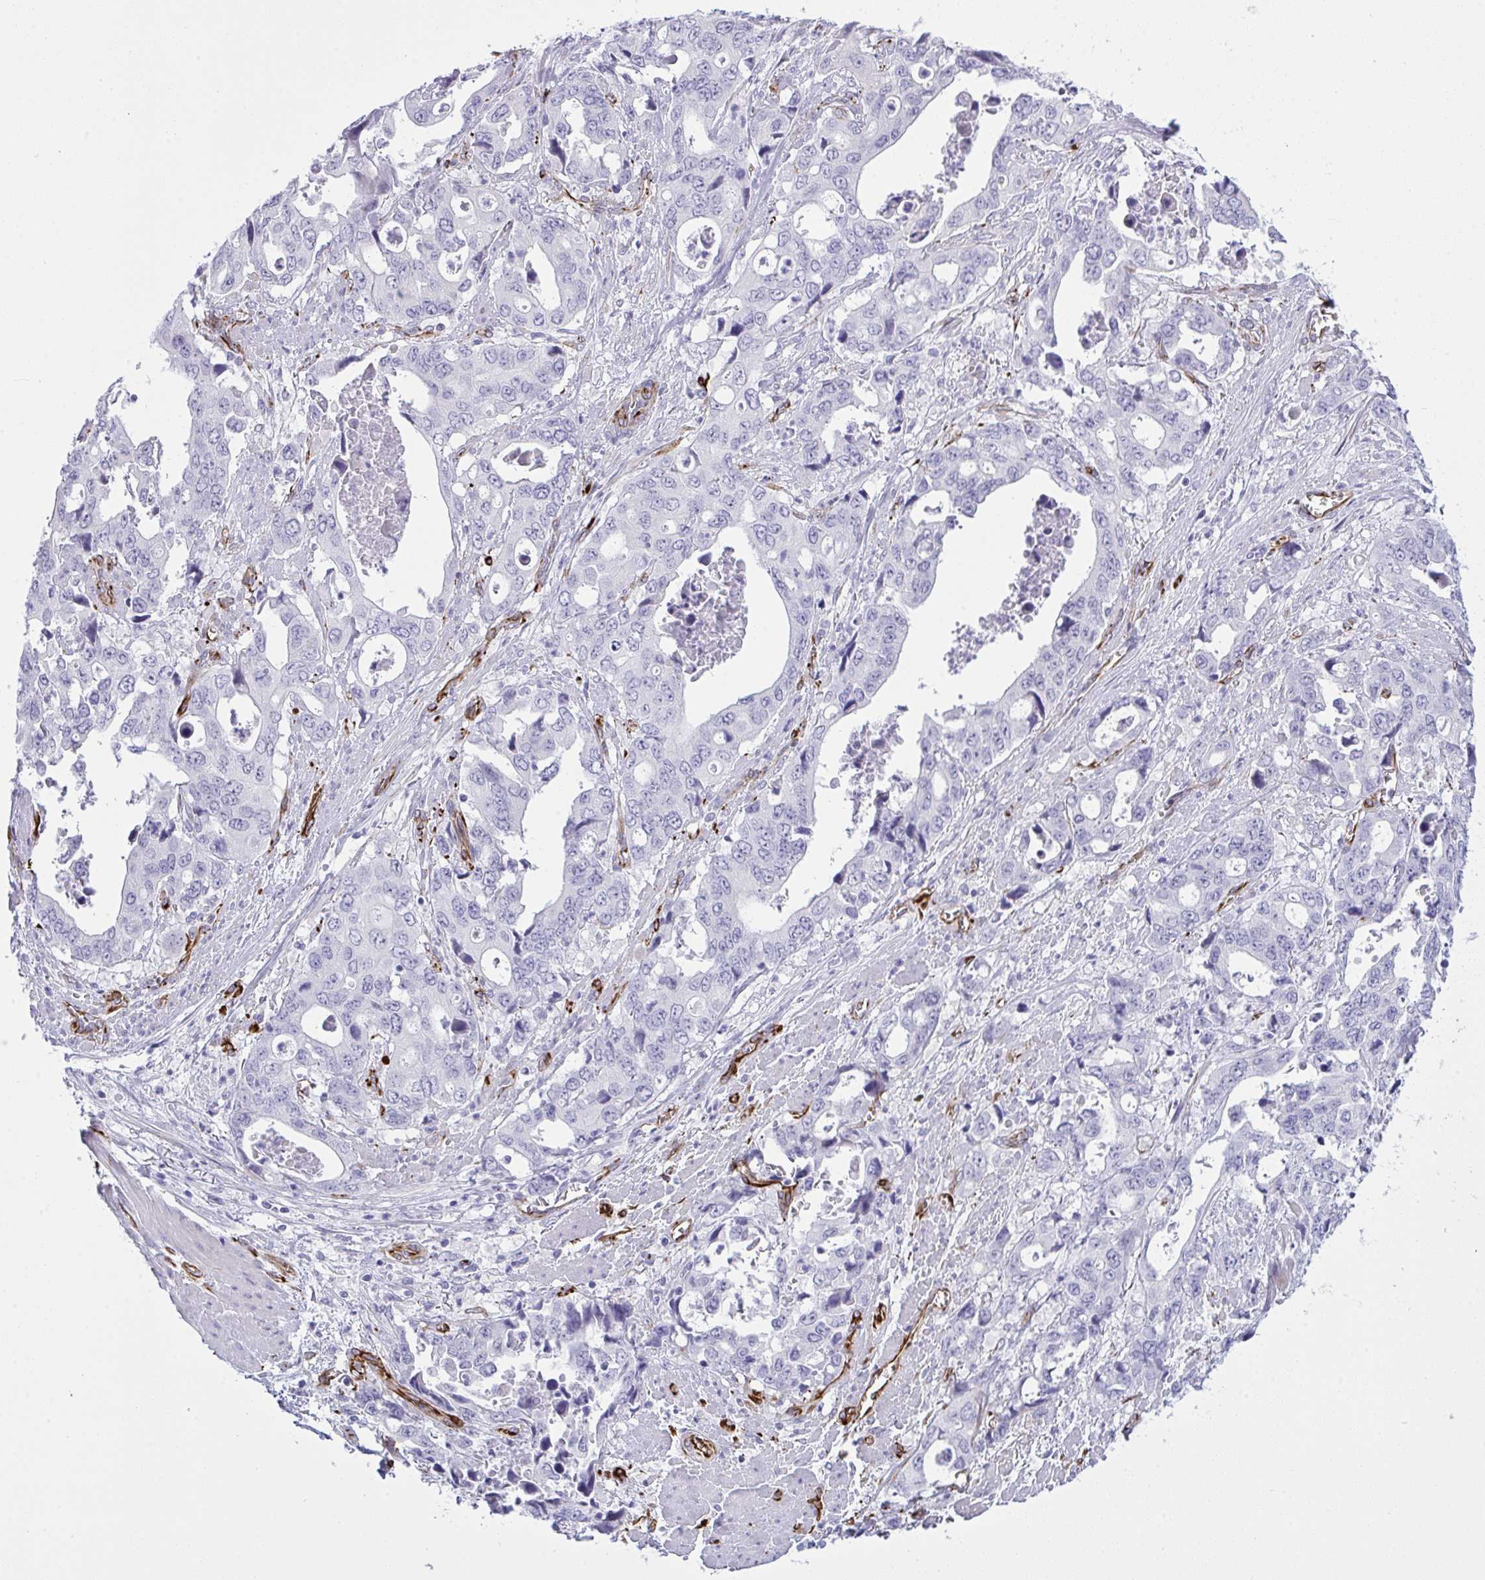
{"staining": {"intensity": "negative", "quantity": "none", "location": "none"}, "tissue": "stomach cancer", "cell_type": "Tumor cells", "image_type": "cancer", "snomed": [{"axis": "morphology", "description": "Adenocarcinoma, NOS"}, {"axis": "topography", "description": "Stomach, upper"}], "caption": "DAB immunohistochemical staining of human stomach adenocarcinoma shows no significant positivity in tumor cells. The staining is performed using DAB (3,3'-diaminobenzidine) brown chromogen with nuclei counter-stained in using hematoxylin.", "gene": "SLC35B1", "patient": {"sex": "male", "age": 74}}